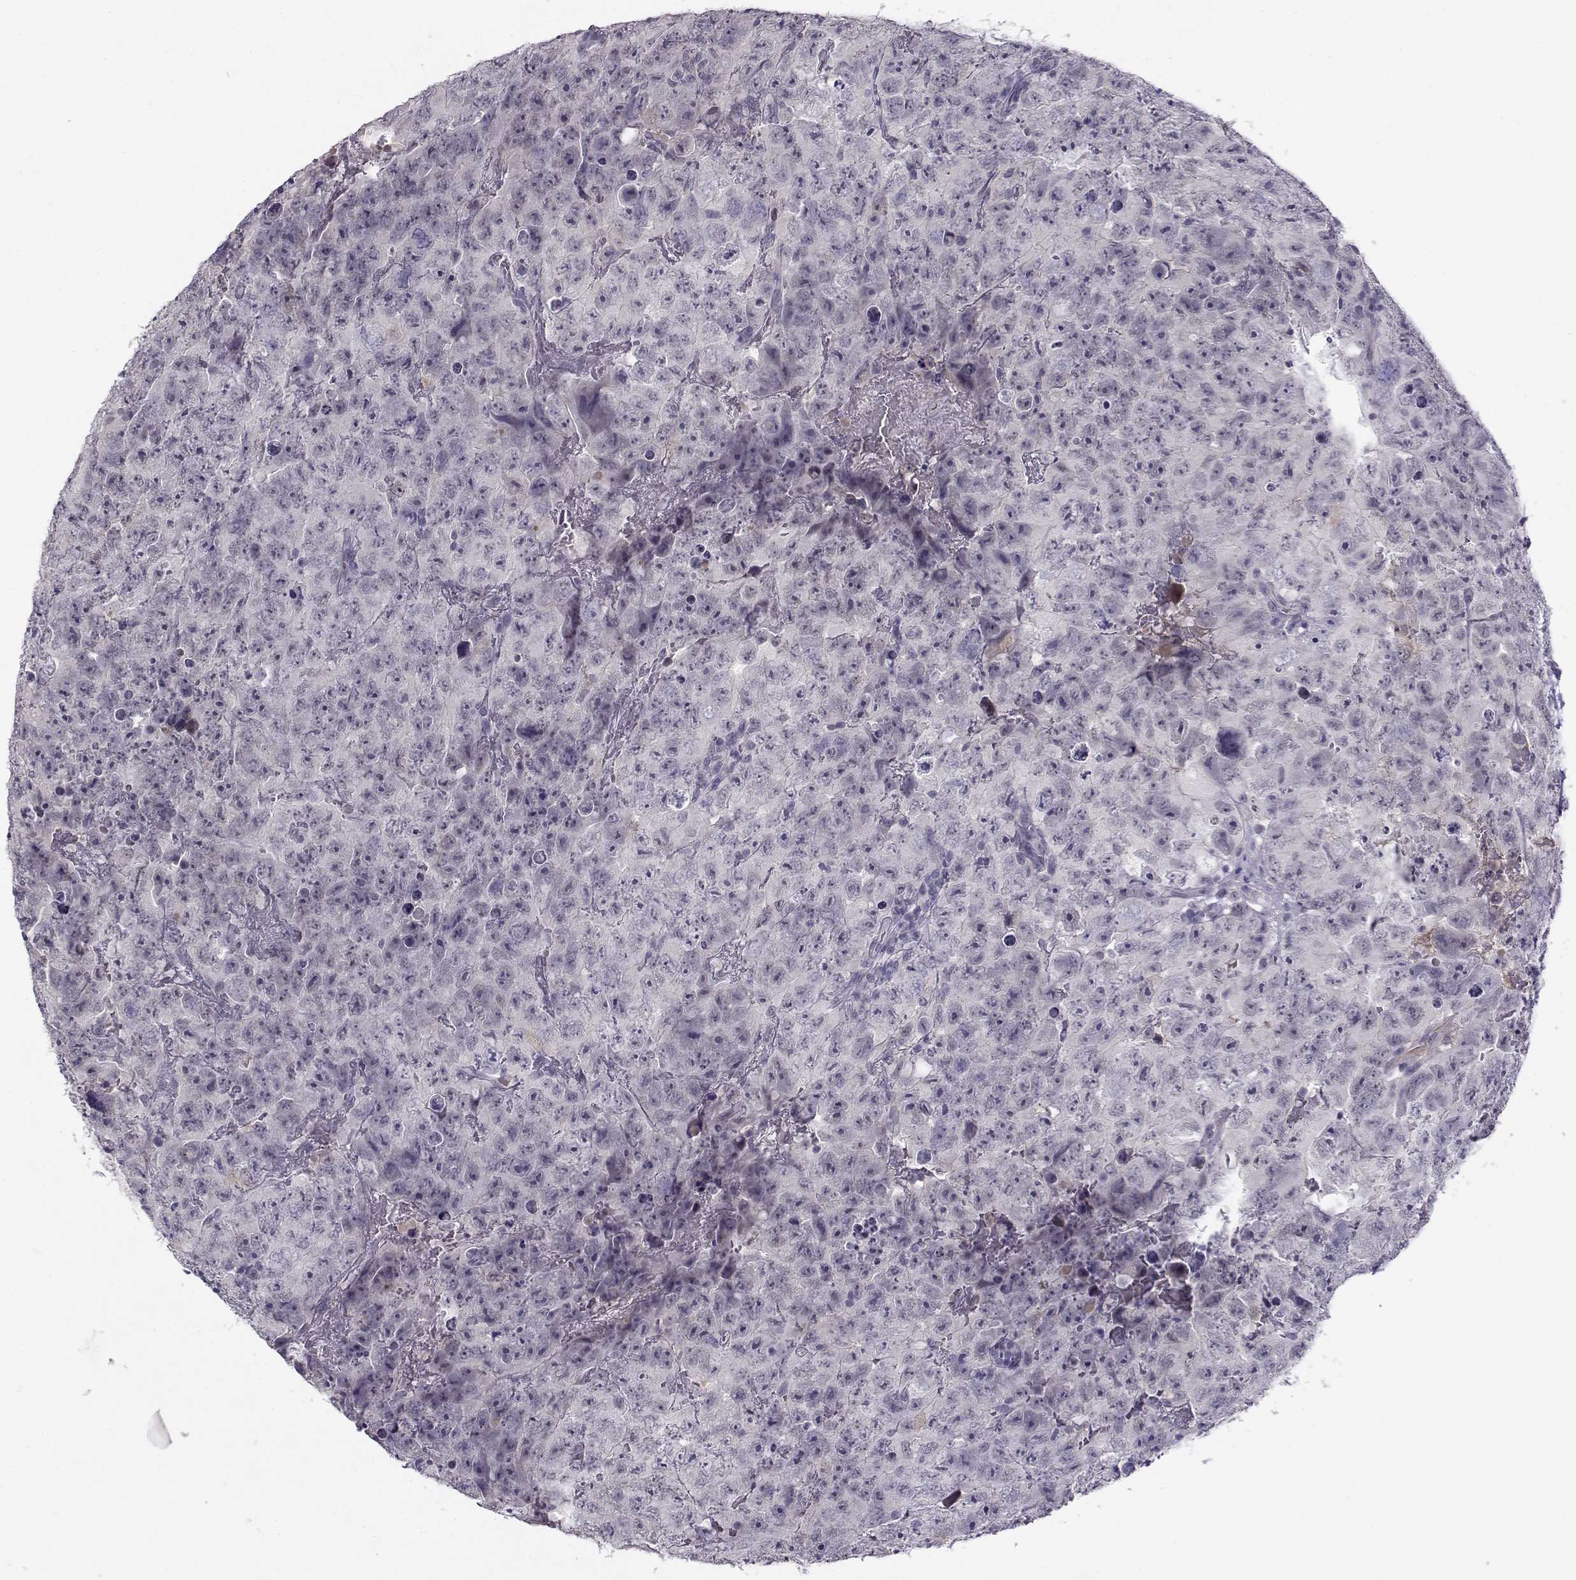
{"staining": {"intensity": "negative", "quantity": "none", "location": "none"}, "tissue": "testis cancer", "cell_type": "Tumor cells", "image_type": "cancer", "snomed": [{"axis": "morphology", "description": "Carcinoma, Embryonal, NOS"}, {"axis": "topography", "description": "Testis"}], "caption": "The micrograph reveals no staining of tumor cells in testis cancer.", "gene": "C16orf86", "patient": {"sex": "male", "age": 24}}